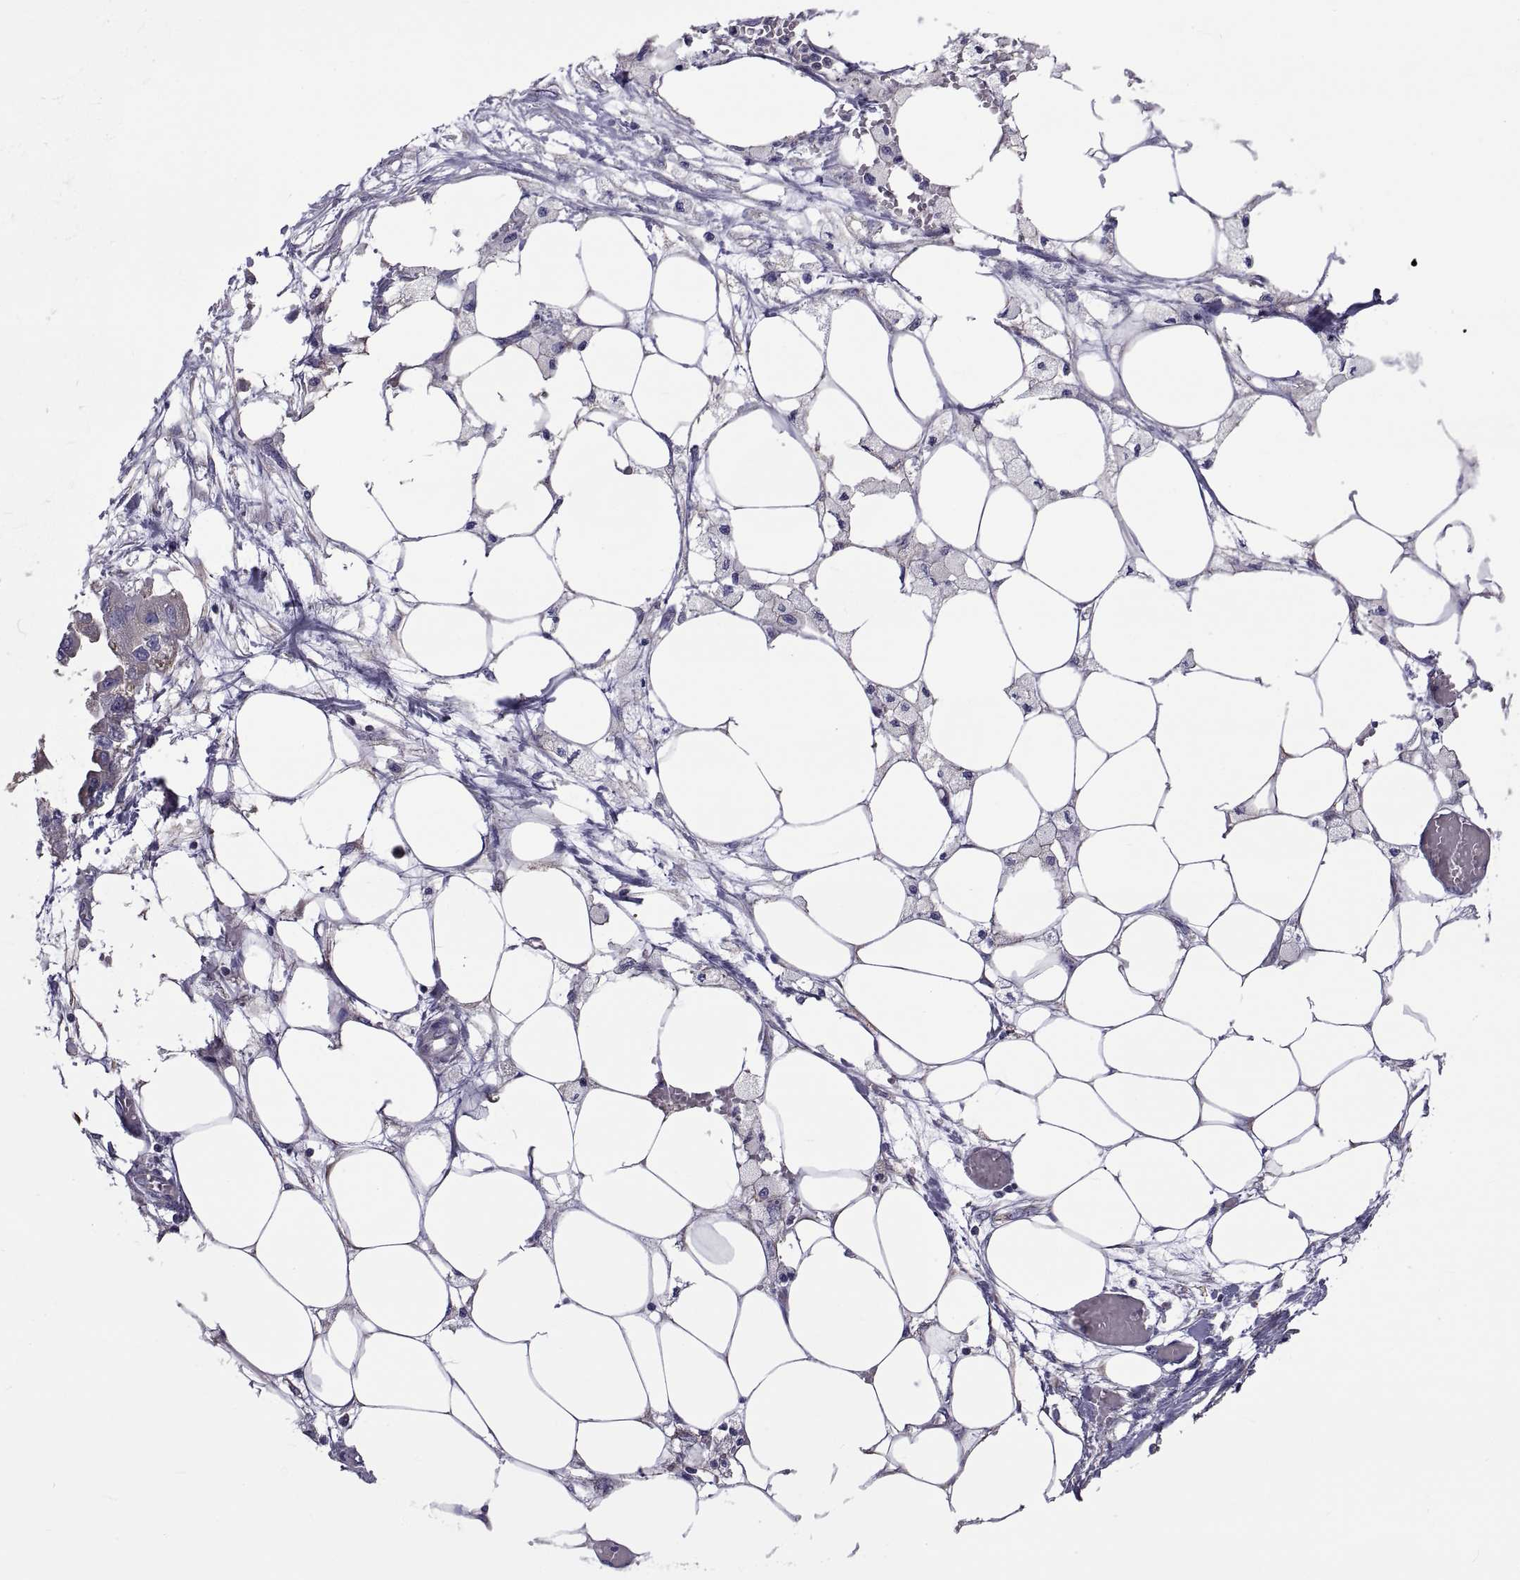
{"staining": {"intensity": "negative", "quantity": "none", "location": "none"}, "tissue": "endometrial cancer", "cell_type": "Tumor cells", "image_type": "cancer", "snomed": [{"axis": "morphology", "description": "Adenocarcinoma, NOS"}, {"axis": "morphology", "description": "Adenocarcinoma, metastatic, NOS"}, {"axis": "topography", "description": "Adipose tissue"}, {"axis": "topography", "description": "Endometrium"}], "caption": "Immunohistochemistry (IHC) micrograph of neoplastic tissue: endometrial cancer stained with DAB (3,3'-diaminobenzidine) exhibits no significant protein expression in tumor cells.", "gene": "TMC3", "patient": {"sex": "female", "age": 67}}